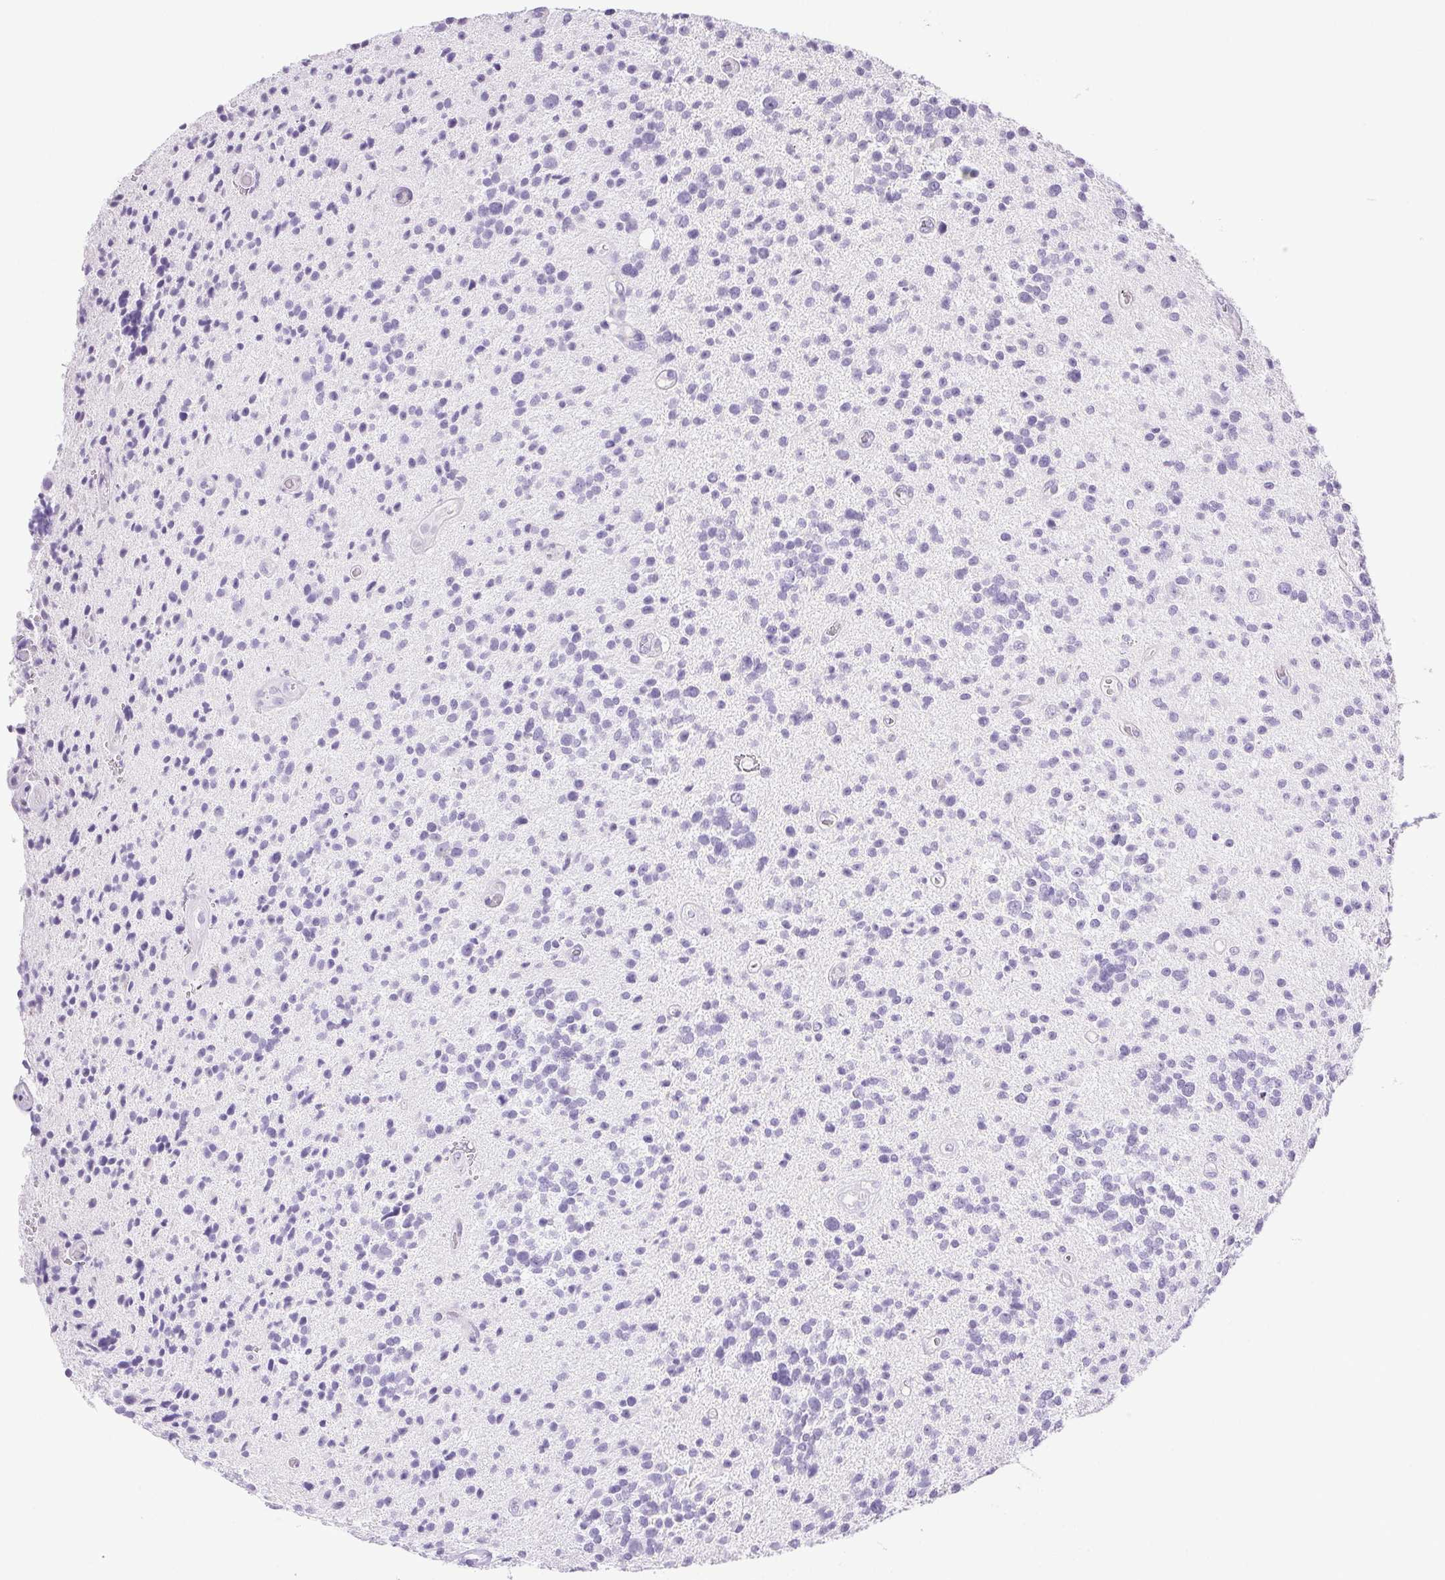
{"staining": {"intensity": "negative", "quantity": "none", "location": "none"}, "tissue": "glioma", "cell_type": "Tumor cells", "image_type": "cancer", "snomed": [{"axis": "morphology", "description": "Glioma, malignant, High grade"}, {"axis": "topography", "description": "Brain"}], "caption": "Human glioma stained for a protein using immunohistochemistry (IHC) displays no positivity in tumor cells.", "gene": "PAPPA2", "patient": {"sex": "male", "age": 29}}